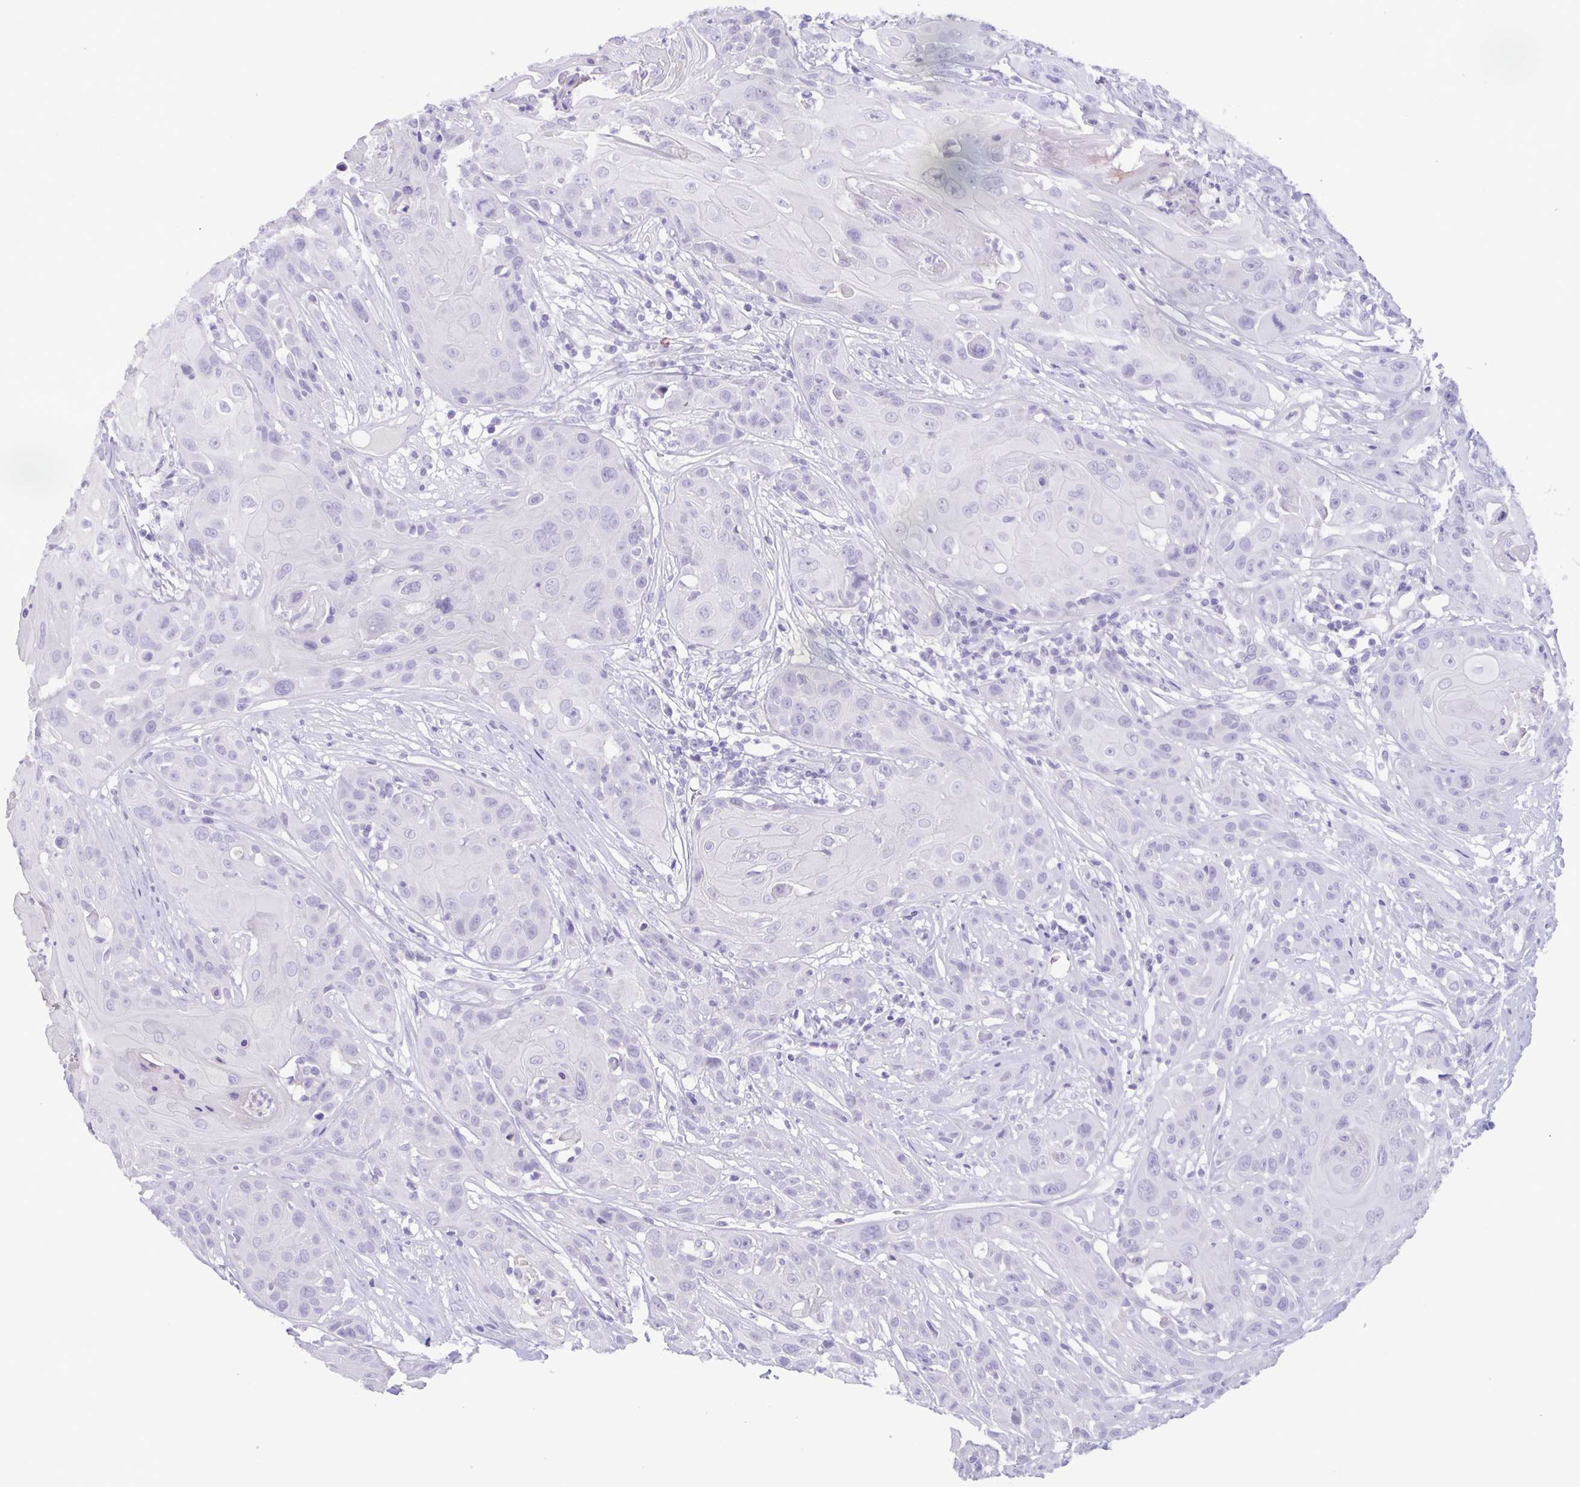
{"staining": {"intensity": "negative", "quantity": "none", "location": "none"}, "tissue": "head and neck cancer", "cell_type": "Tumor cells", "image_type": "cancer", "snomed": [{"axis": "morphology", "description": "Squamous cell carcinoma, NOS"}, {"axis": "topography", "description": "Skin"}, {"axis": "topography", "description": "Head-Neck"}], "caption": "There is no significant positivity in tumor cells of head and neck squamous cell carcinoma. (Brightfield microscopy of DAB (3,3'-diaminobenzidine) IHC at high magnification).", "gene": "LTF", "patient": {"sex": "male", "age": 80}}